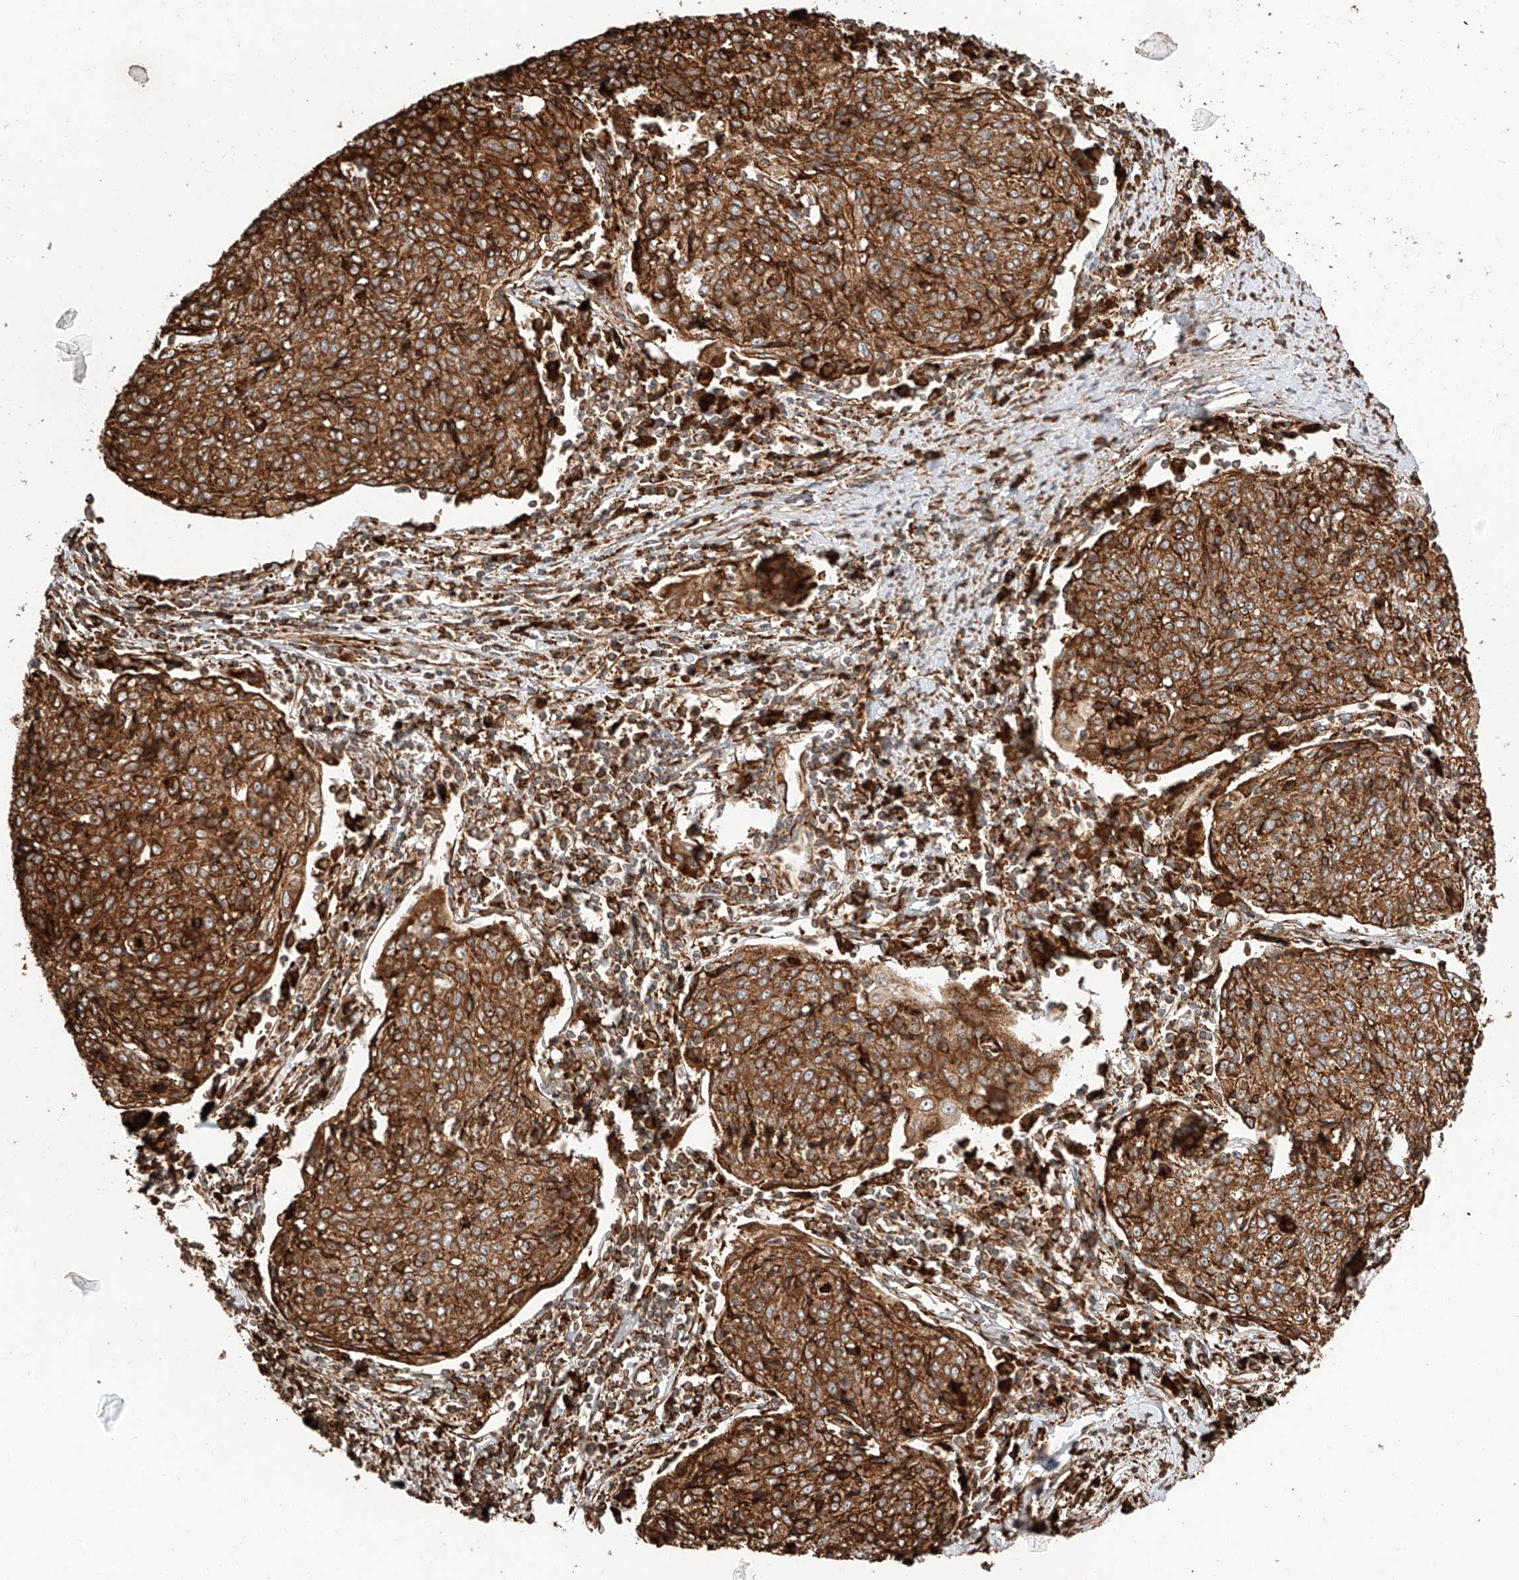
{"staining": {"intensity": "strong", "quantity": ">75%", "location": "cytoplasmic/membranous"}, "tissue": "cervical cancer", "cell_type": "Tumor cells", "image_type": "cancer", "snomed": [{"axis": "morphology", "description": "Squamous cell carcinoma, NOS"}, {"axis": "topography", "description": "Cervix"}], "caption": "IHC histopathology image of neoplastic tissue: human cervical squamous cell carcinoma stained using IHC displays high levels of strong protein expression localized specifically in the cytoplasmic/membranous of tumor cells, appearing as a cytoplasmic/membranous brown color.", "gene": "ZNF84", "patient": {"sex": "female", "age": 48}}